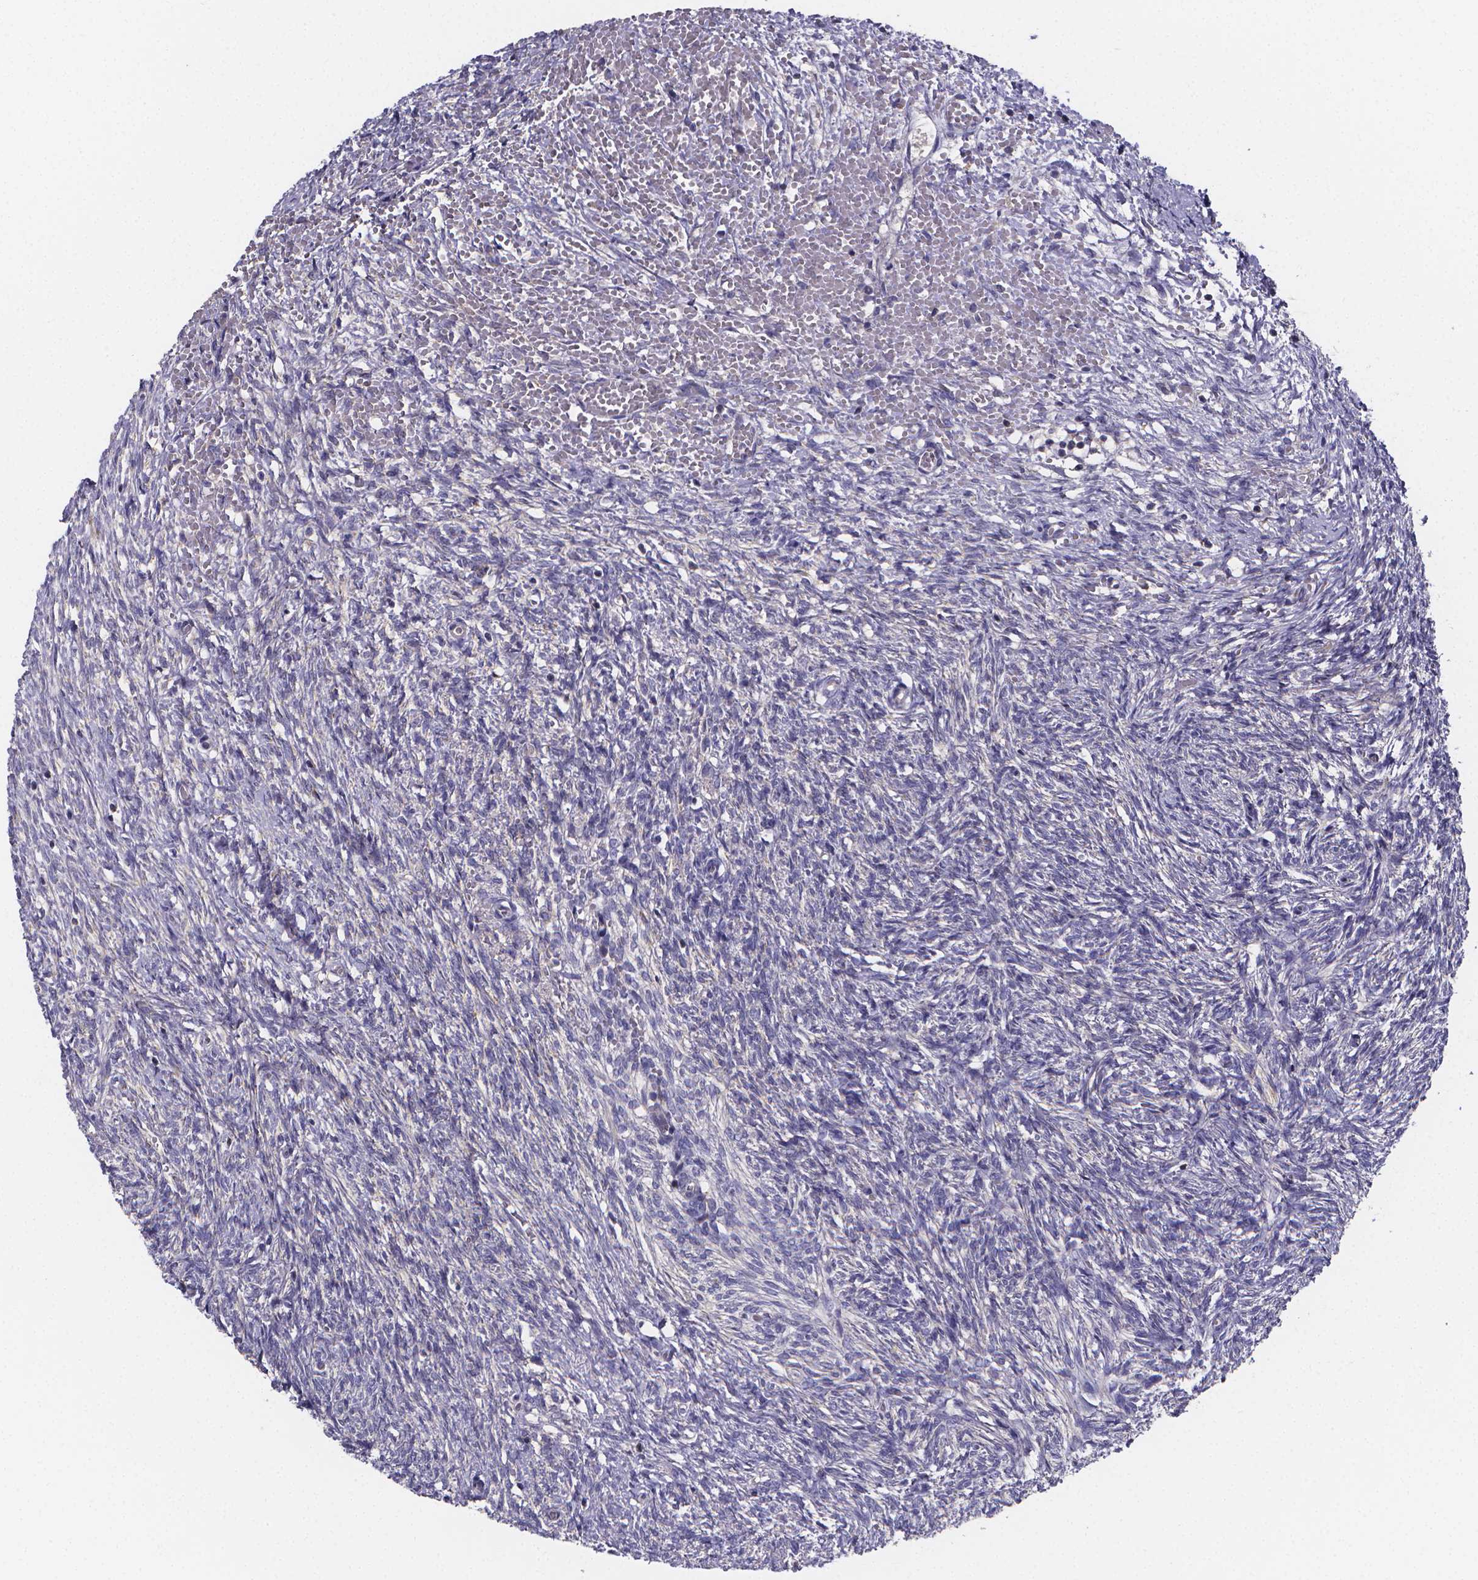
{"staining": {"intensity": "negative", "quantity": "none", "location": "none"}, "tissue": "ovary", "cell_type": "Follicle cells", "image_type": "normal", "snomed": [{"axis": "morphology", "description": "Normal tissue, NOS"}, {"axis": "topography", "description": "Ovary"}], "caption": "Follicle cells show no significant expression in normal ovary.", "gene": "PAH", "patient": {"sex": "female", "age": 46}}